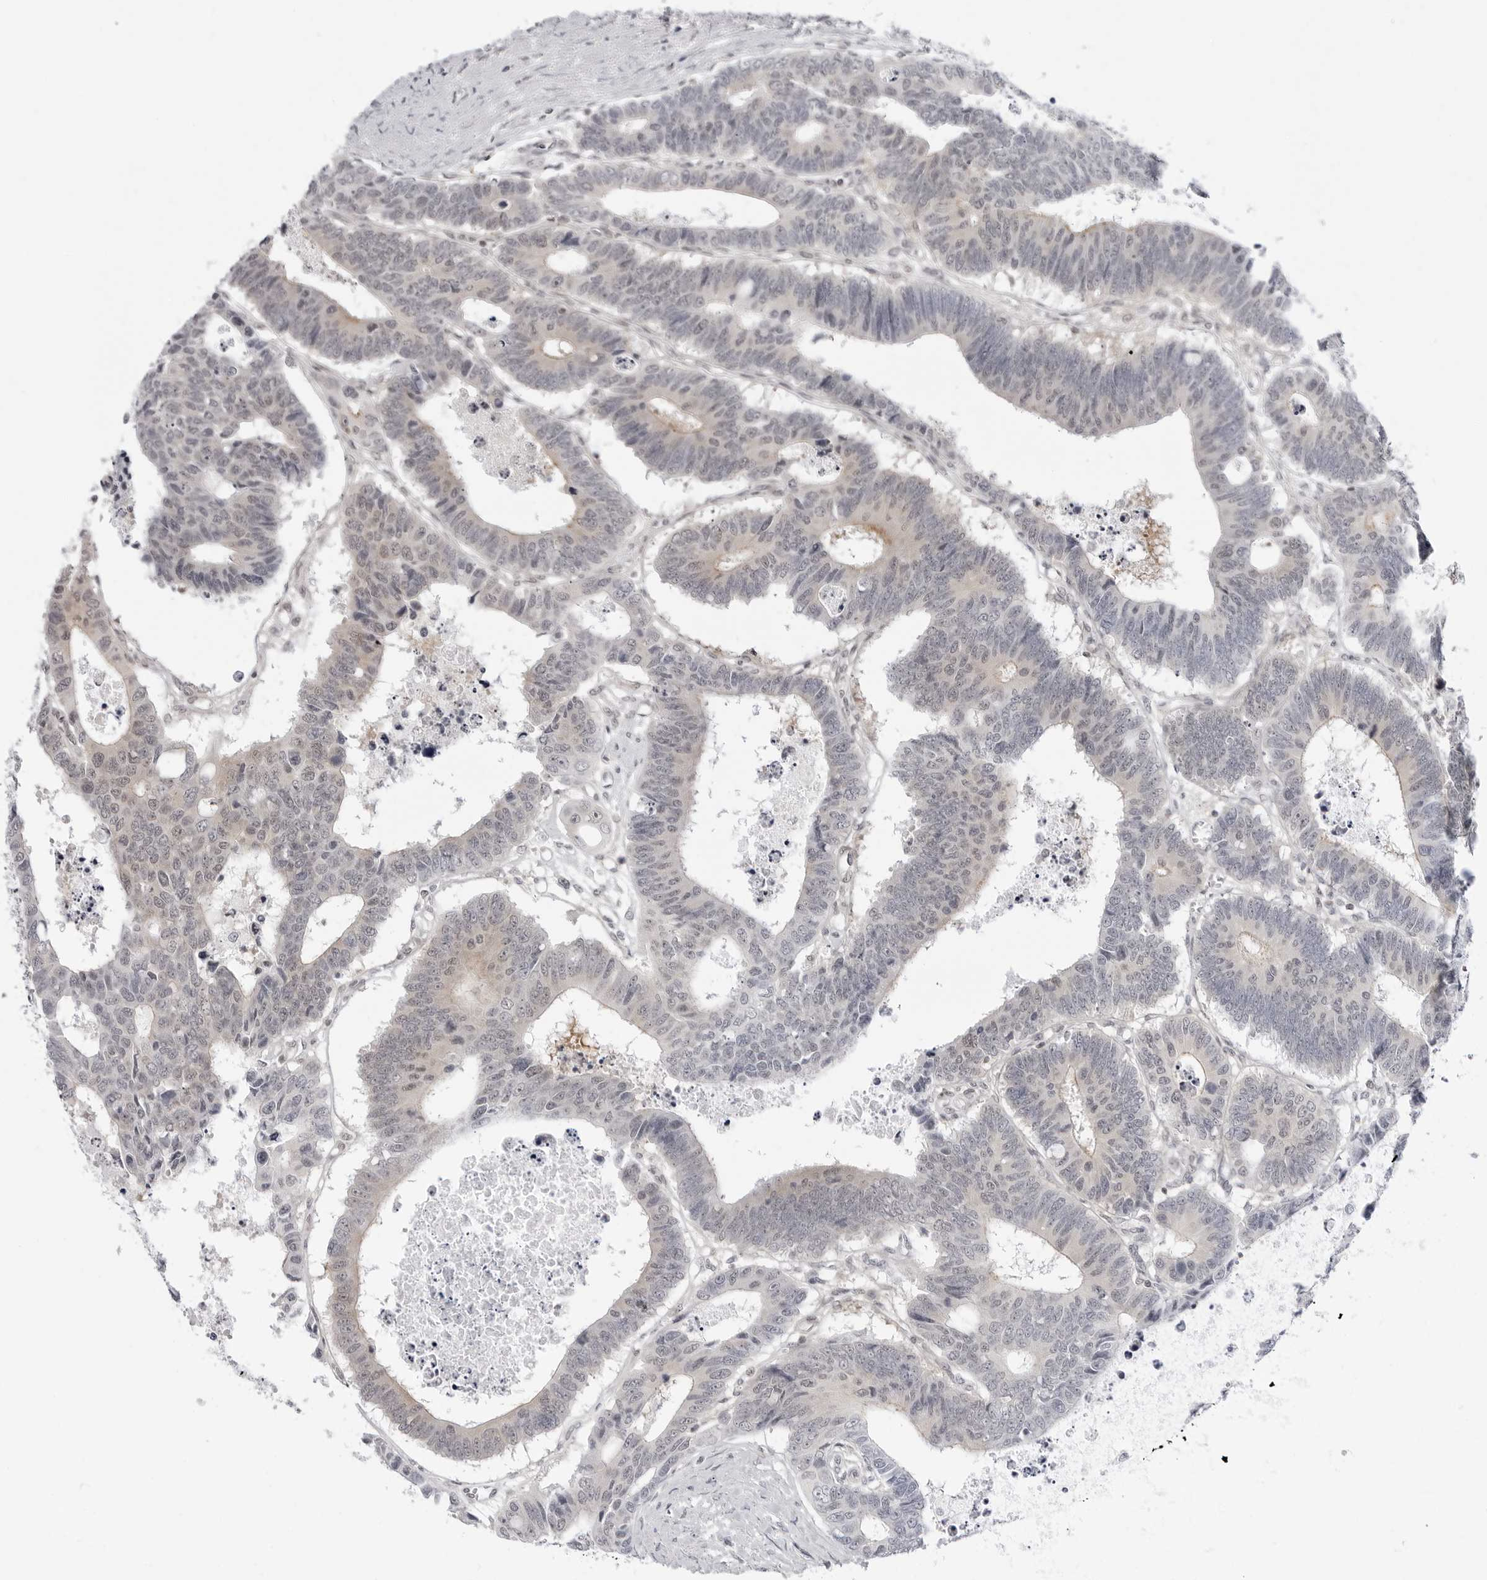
{"staining": {"intensity": "negative", "quantity": "none", "location": "none"}, "tissue": "colorectal cancer", "cell_type": "Tumor cells", "image_type": "cancer", "snomed": [{"axis": "morphology", "description": "Adenocarcinoma, NOS"}, {"axis": "topography", "description": "Rectum"}], "caption": "The image shows no staining of tumor cells in colorectal adenocarcinoma.", "gene": "PPP2R5C", "patient": {"sex": "male", "age": 84}}